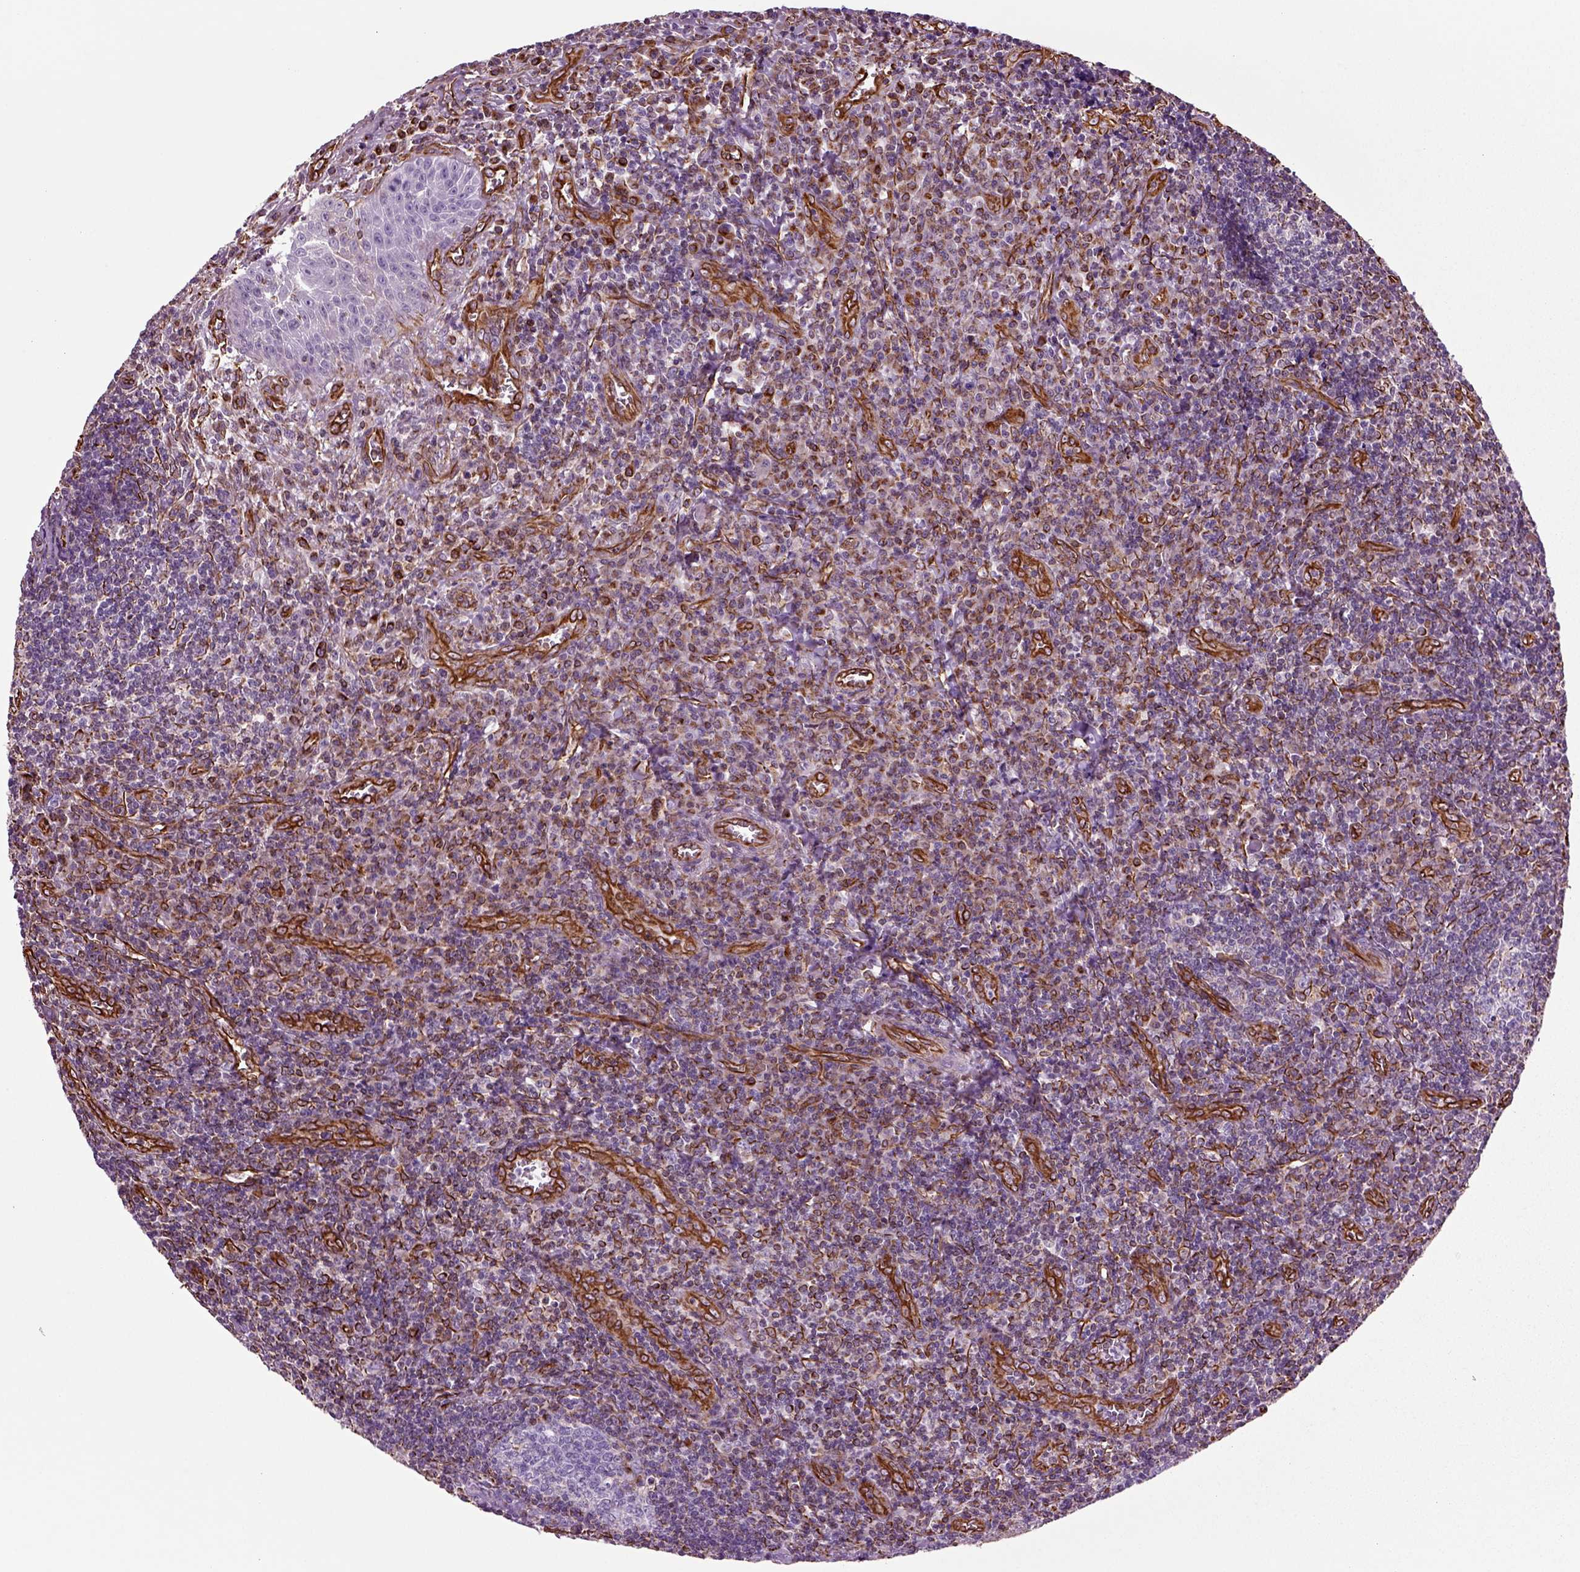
{"staining": {"intensity": "negative", "quantity": "none", "location": "none"}, "tissue": "tonsil", "cell_type": "Germinal center cells", "image_type": "normal", "snomed": [{"axis": "morphology", "description": "Normal tissue, NOS"}, {"axis": "topography", "description": "Tonsil"}], "caption": "IHC image of unremarkable tonsil stained for a protein (brown), which shows no staining in germinal center cells.", "gene": "ACER3", "patient": {"sex": "male", "age": 33}}